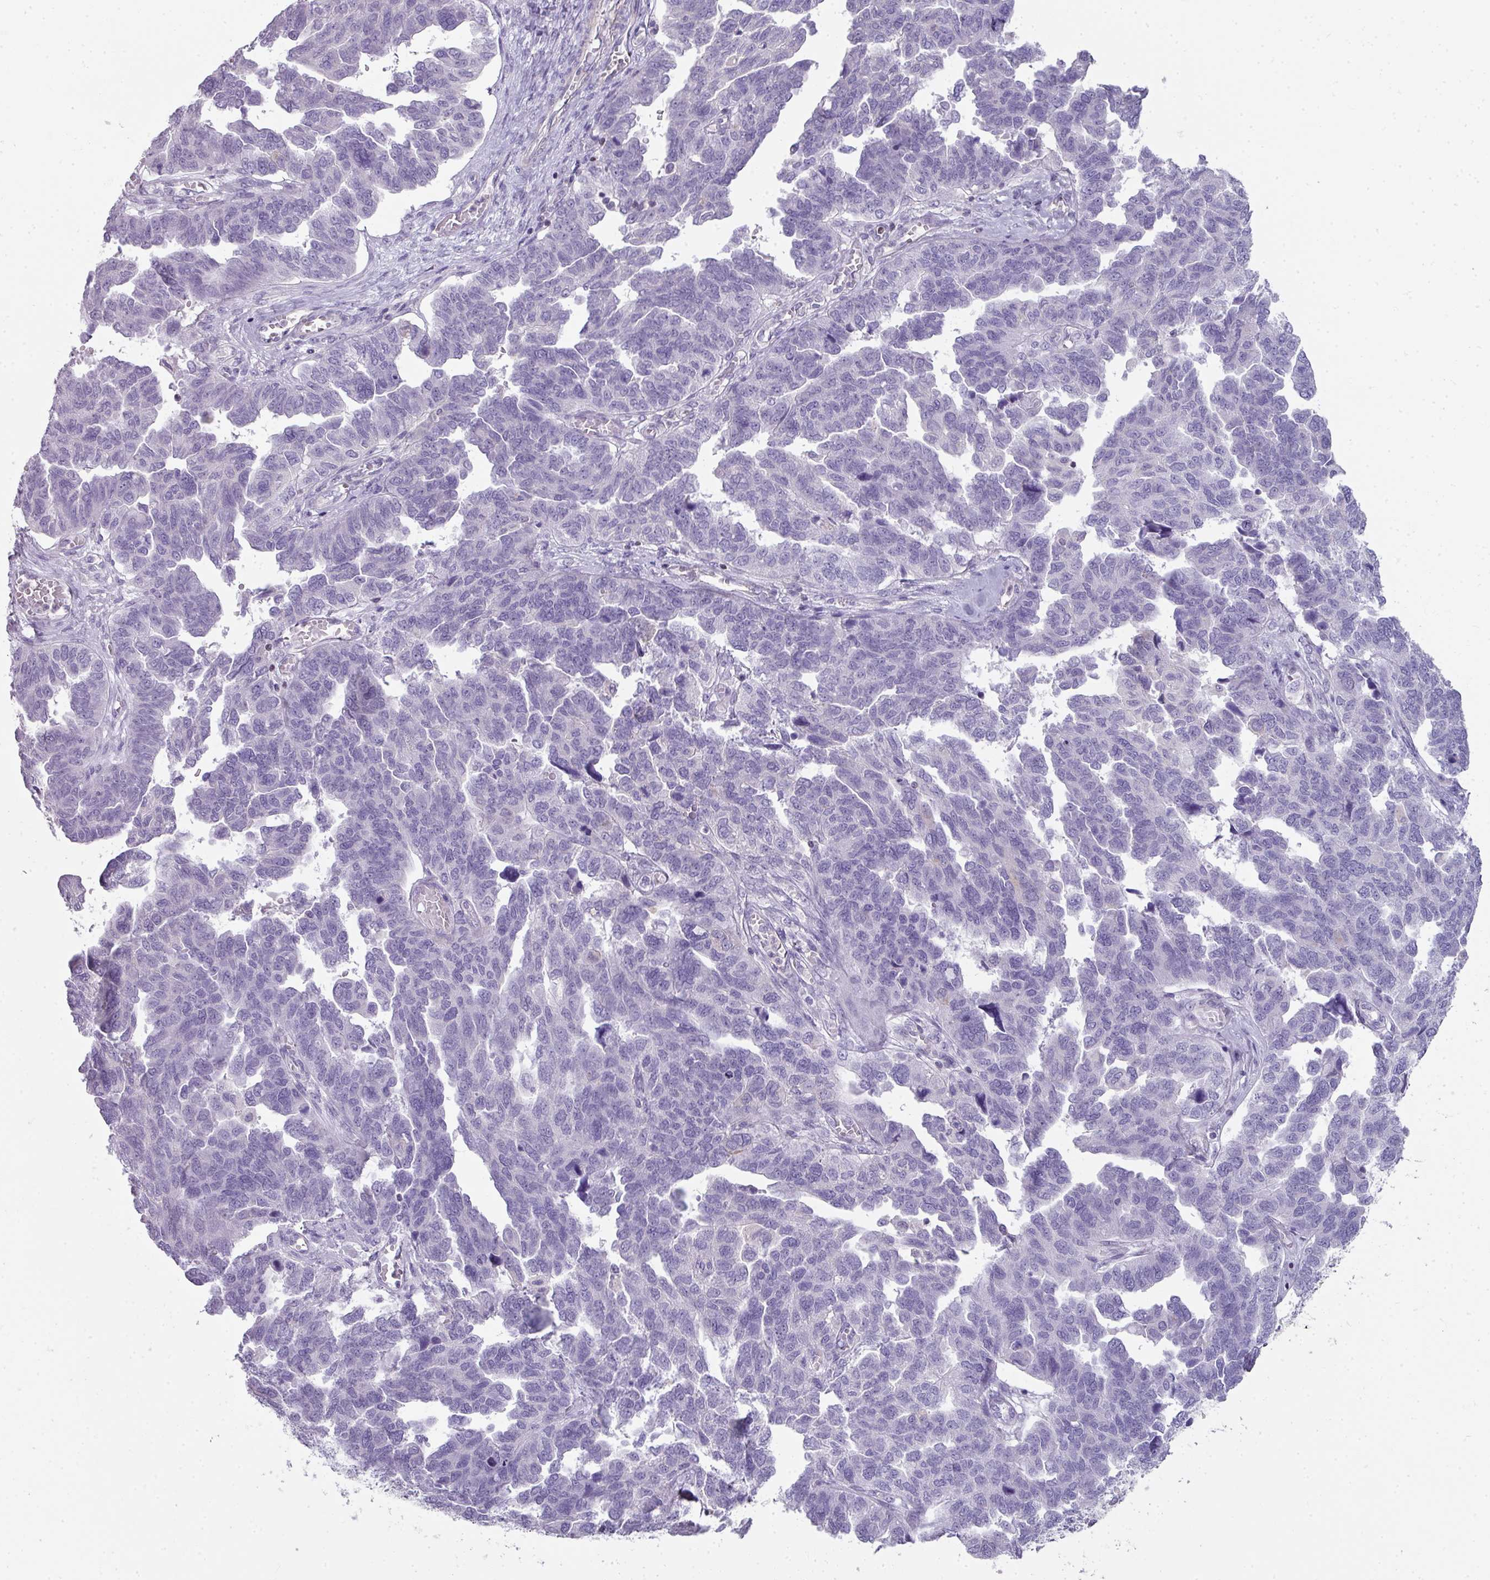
{"staining": {"intensity": "negative", "quantity": "none", "location": "none"}, "tissue": "ovarian cancer", "cell_type": "Tumor cells", "image_type": "cancer", "snomed": [{"axis": "morphology", "description": "Cystadenocarcinoma, serous, NOS"}, {"axis": "topography", "description": "Ovary"}], "caption": "High power microscopy micrograph of an immunohistochemistry (IHC) histopathology image of serous cystadenocarcinoma (ovarian), revealing no significant positivity in tumor cells.", "gene": "STAT5A", "patient": {"sex": "female", "age": 64}}